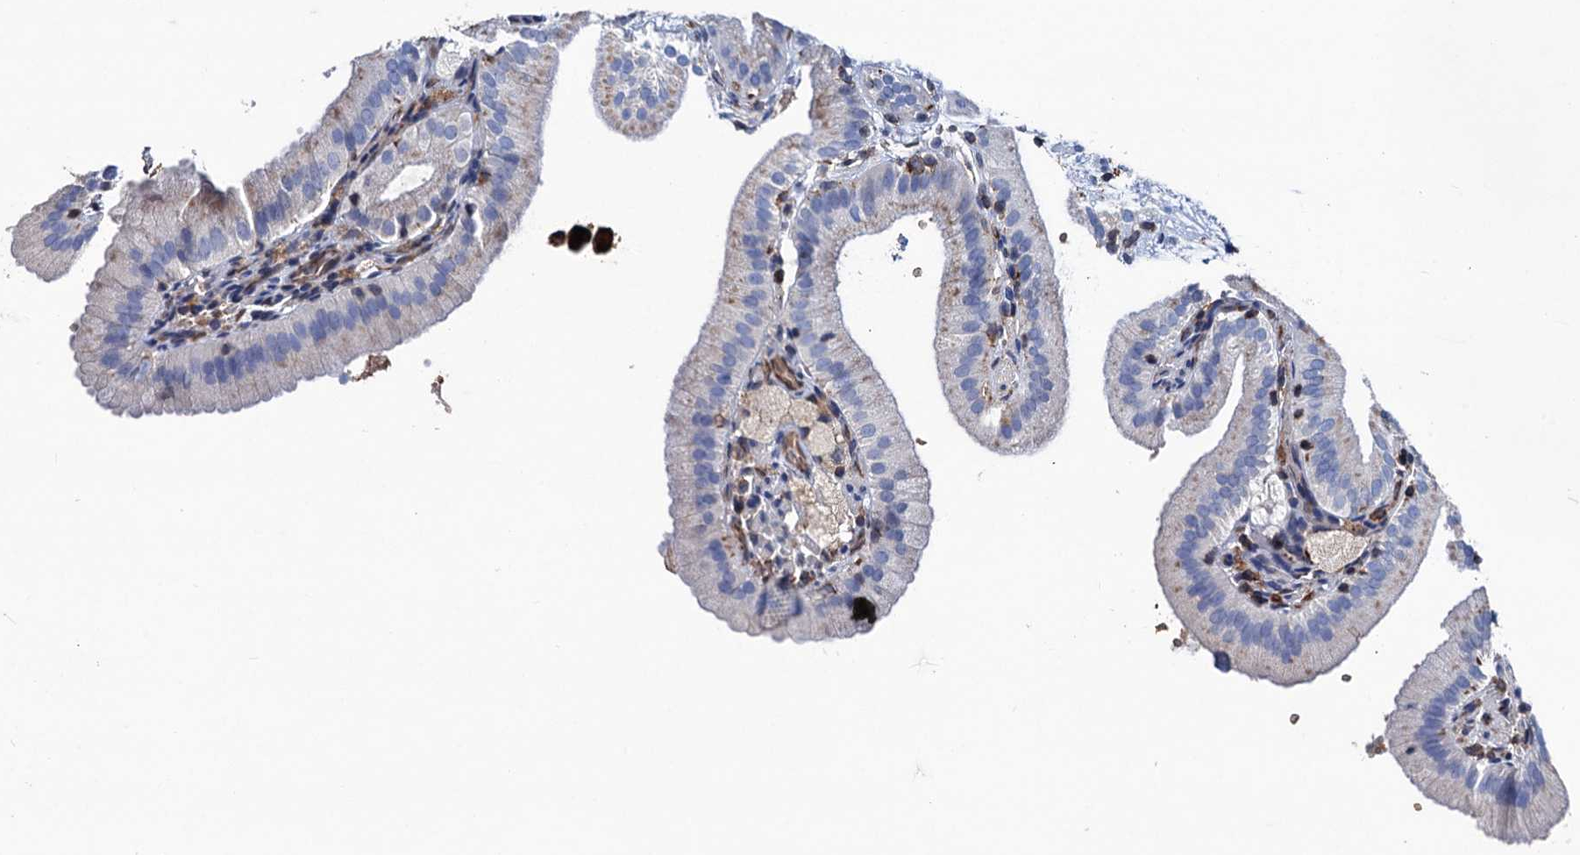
{"staining": {"intensity": "weak", "quantity": "<25%", "location": "cytoplasmic/membranous"}, "tissue": "gallbladder", "cell_type": "Glandular cells", "image_type": "normal", "snomed": [{"axis": "morphology", "description": "Normal tissue, NOS"}, {"axis": "topography", "description": "Gallbladder"}], "caption": "High power microscopy histopathology image of an immunohistochemistry (IHC) image of benign gallbladder, revealing no significant staining in glandular cells.", "gene": "STING1", "patient": {"sex": "male", "age": 55}}